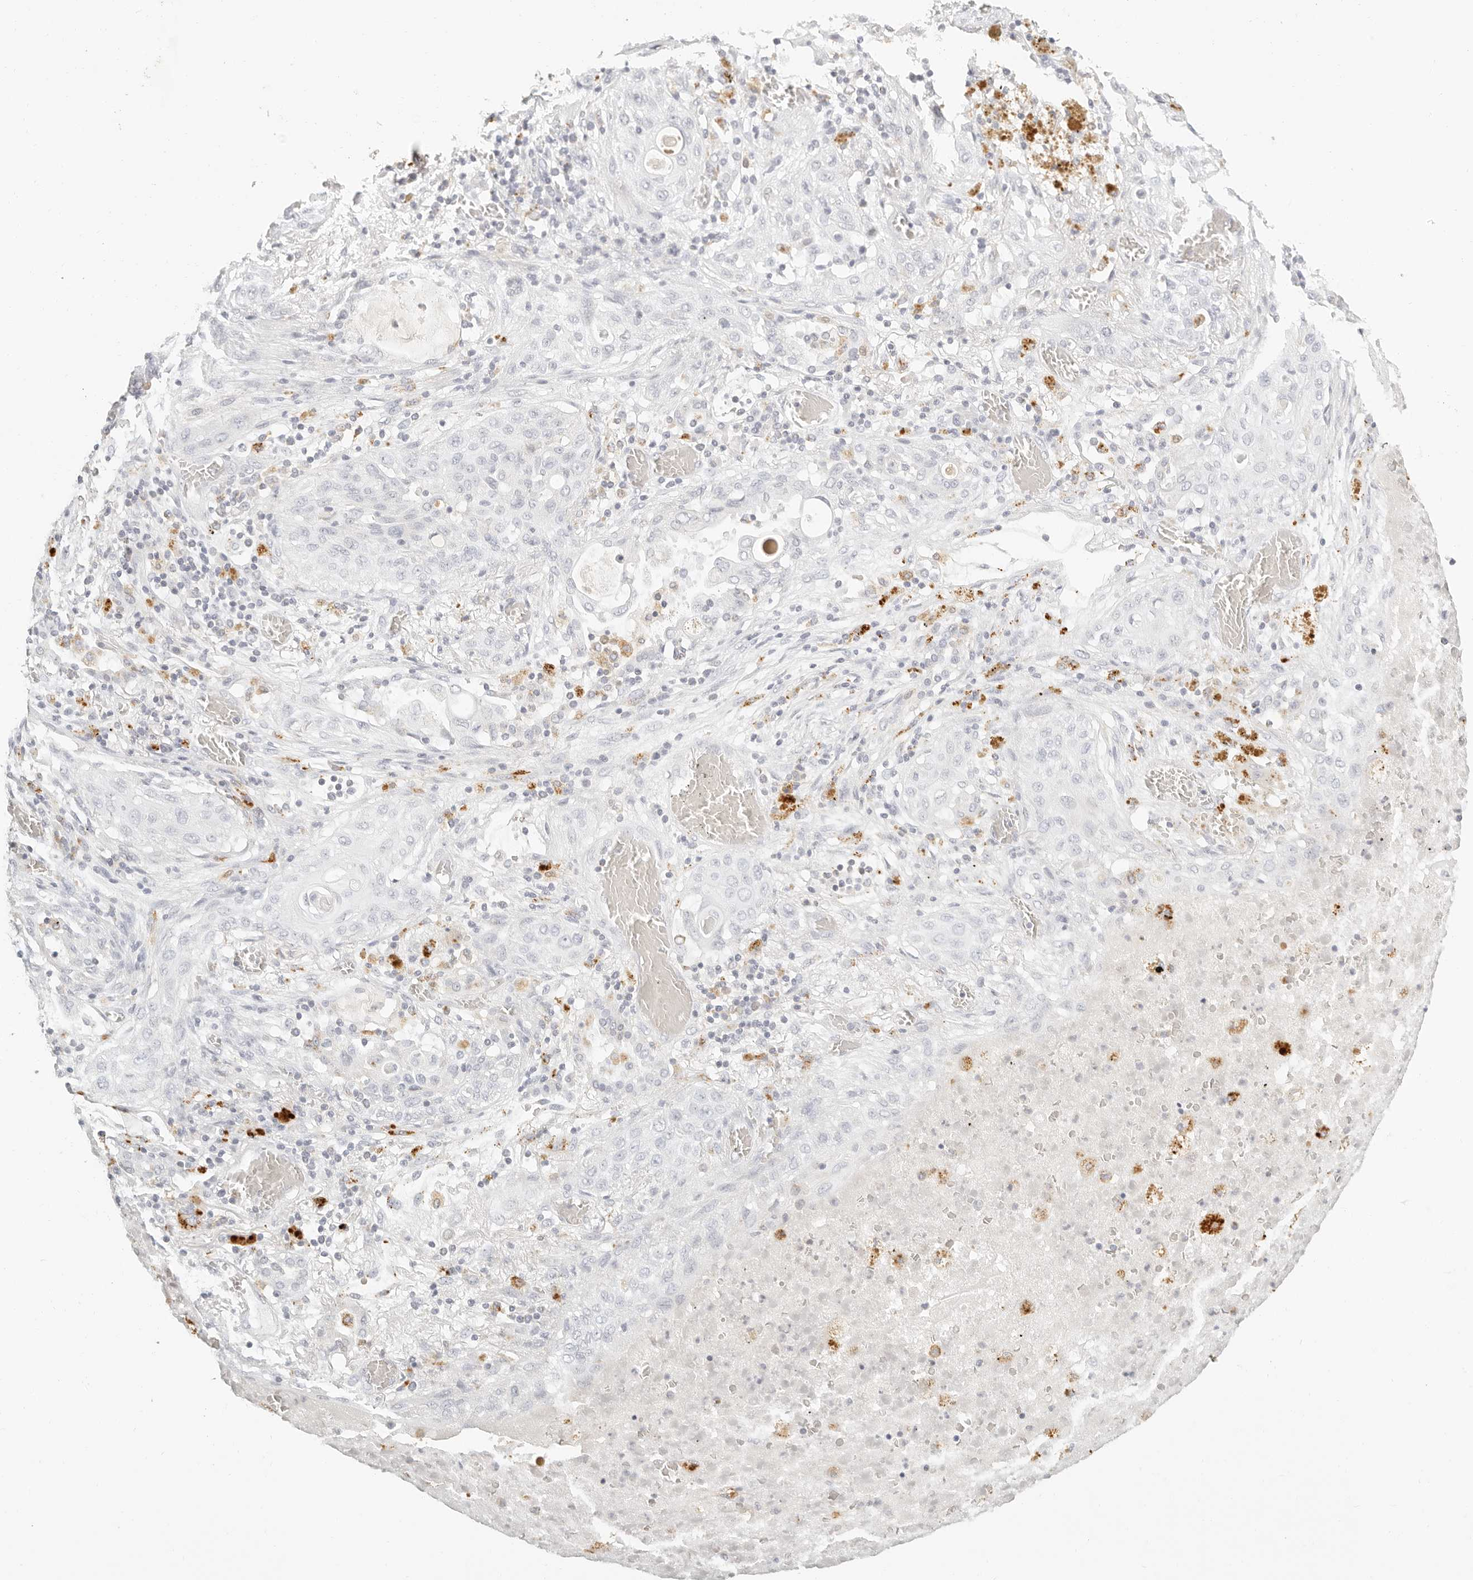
{"staining": {"intensity": "negative", "quantity": "none", "location": "none"}, "tissue": "lung cancer", "cell_type": "Tumor cells", "image_type": "cancer", "snomed": [{"axis": "morphology", "description": "Squamous cell carcinoma, NOS"}, {"axis": "topography", "description": "Lung"}], "caption": "The micrograph shows no significant positivity in tumor cells of lung squamous cell carcinoma.", "gene": "RNASET2", "patient": {"sex": "female", "age": 47}}